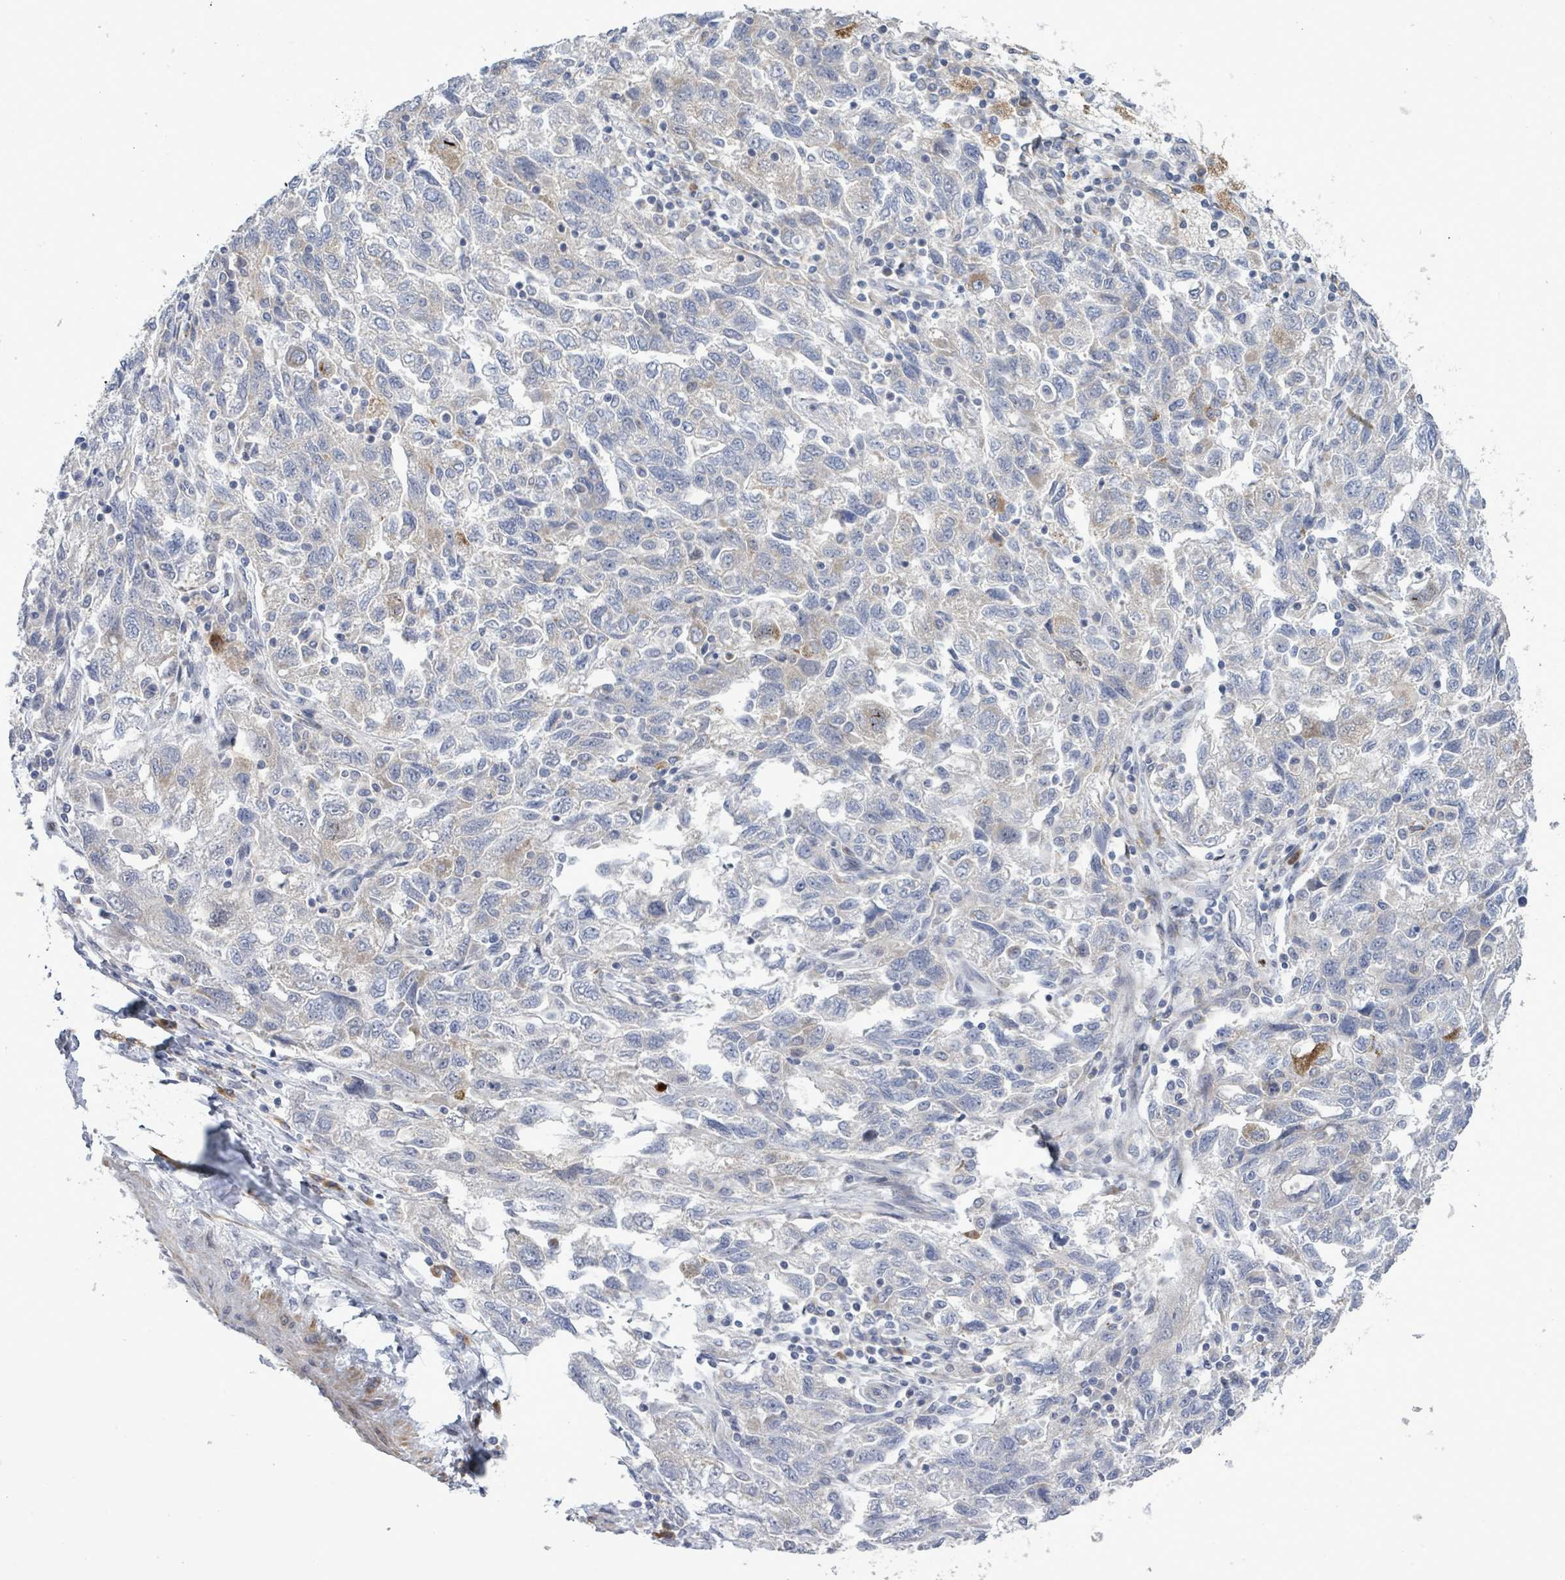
{"staining": {"intensity": "negative", "quantity": "none", "location": "none"}, "tissue": "ovarian cancer", "cell_type": "Tumor cells", "image_type": "cancer", "snomed": [{"axis": "morphology", "description": "Carcinoma, NOS"}, {"axis": "morphology", "description": "Cystadenocarcinoma, serous, NOS"}, {"axis": "topography", "description": "Ovary"}], "caption": "Immunohistochemical staining of human ovarian cancer reveals no significant expression in tumor cells.", "gene": "SAR1A", "patient": {"sex": "female", "age": 69}}